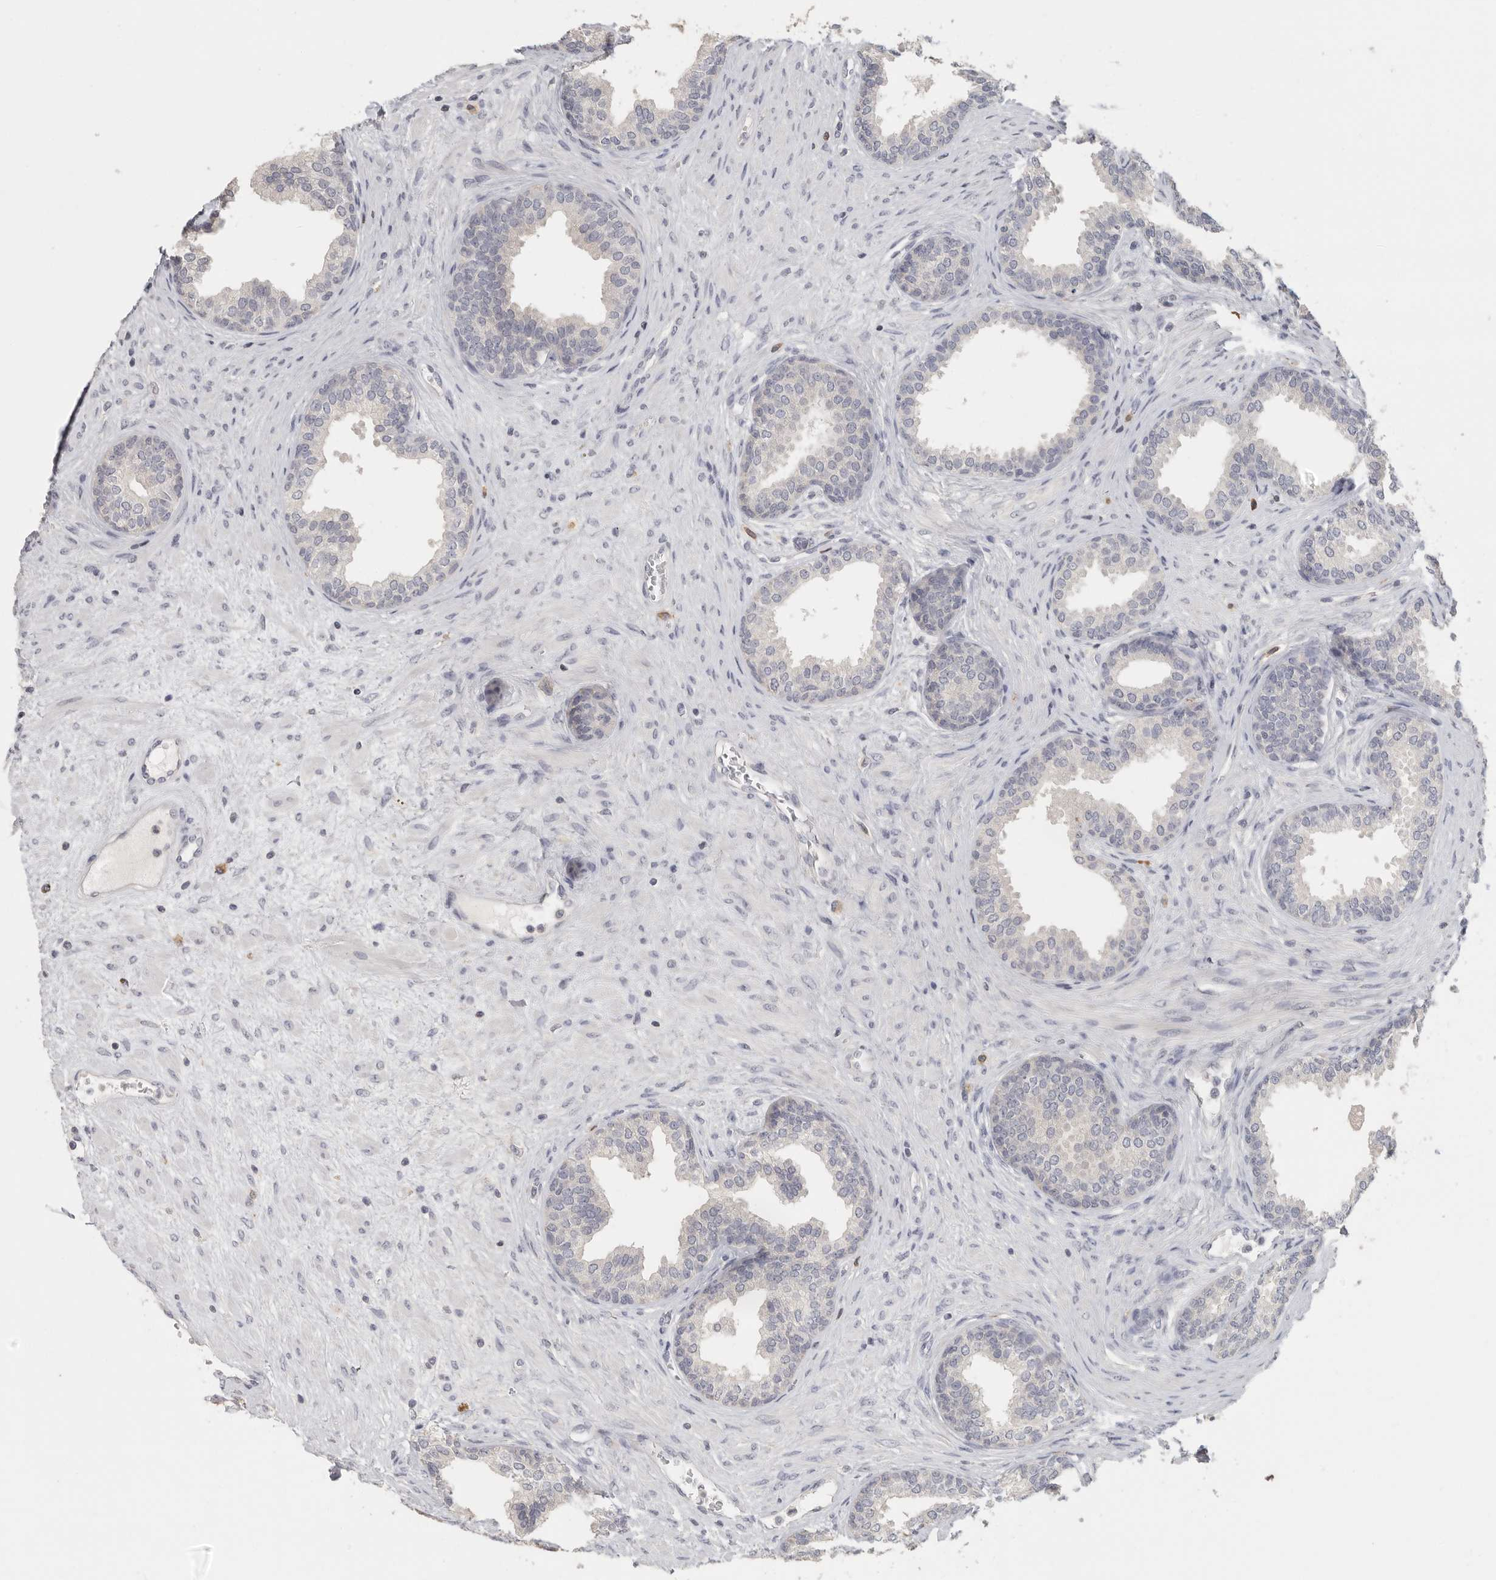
{"staining": {"intensity": "negative", "quantity": "none", "location": "none"}, "tissue": "prostate", "cell_type": "Glandular cells", "image_type": "normal", "snomed": [{"axis": "morphology", "description": "Normal tissue, NOS"}, {"axis": "topography", "description": "Prostate"}], "caption": "This is an immunohistochemistry photomicrograph of normal prostate. There is no expression in glandular cells.", "gene": "DNAJC11", "patient": {"sex": "male", "age": 76}}